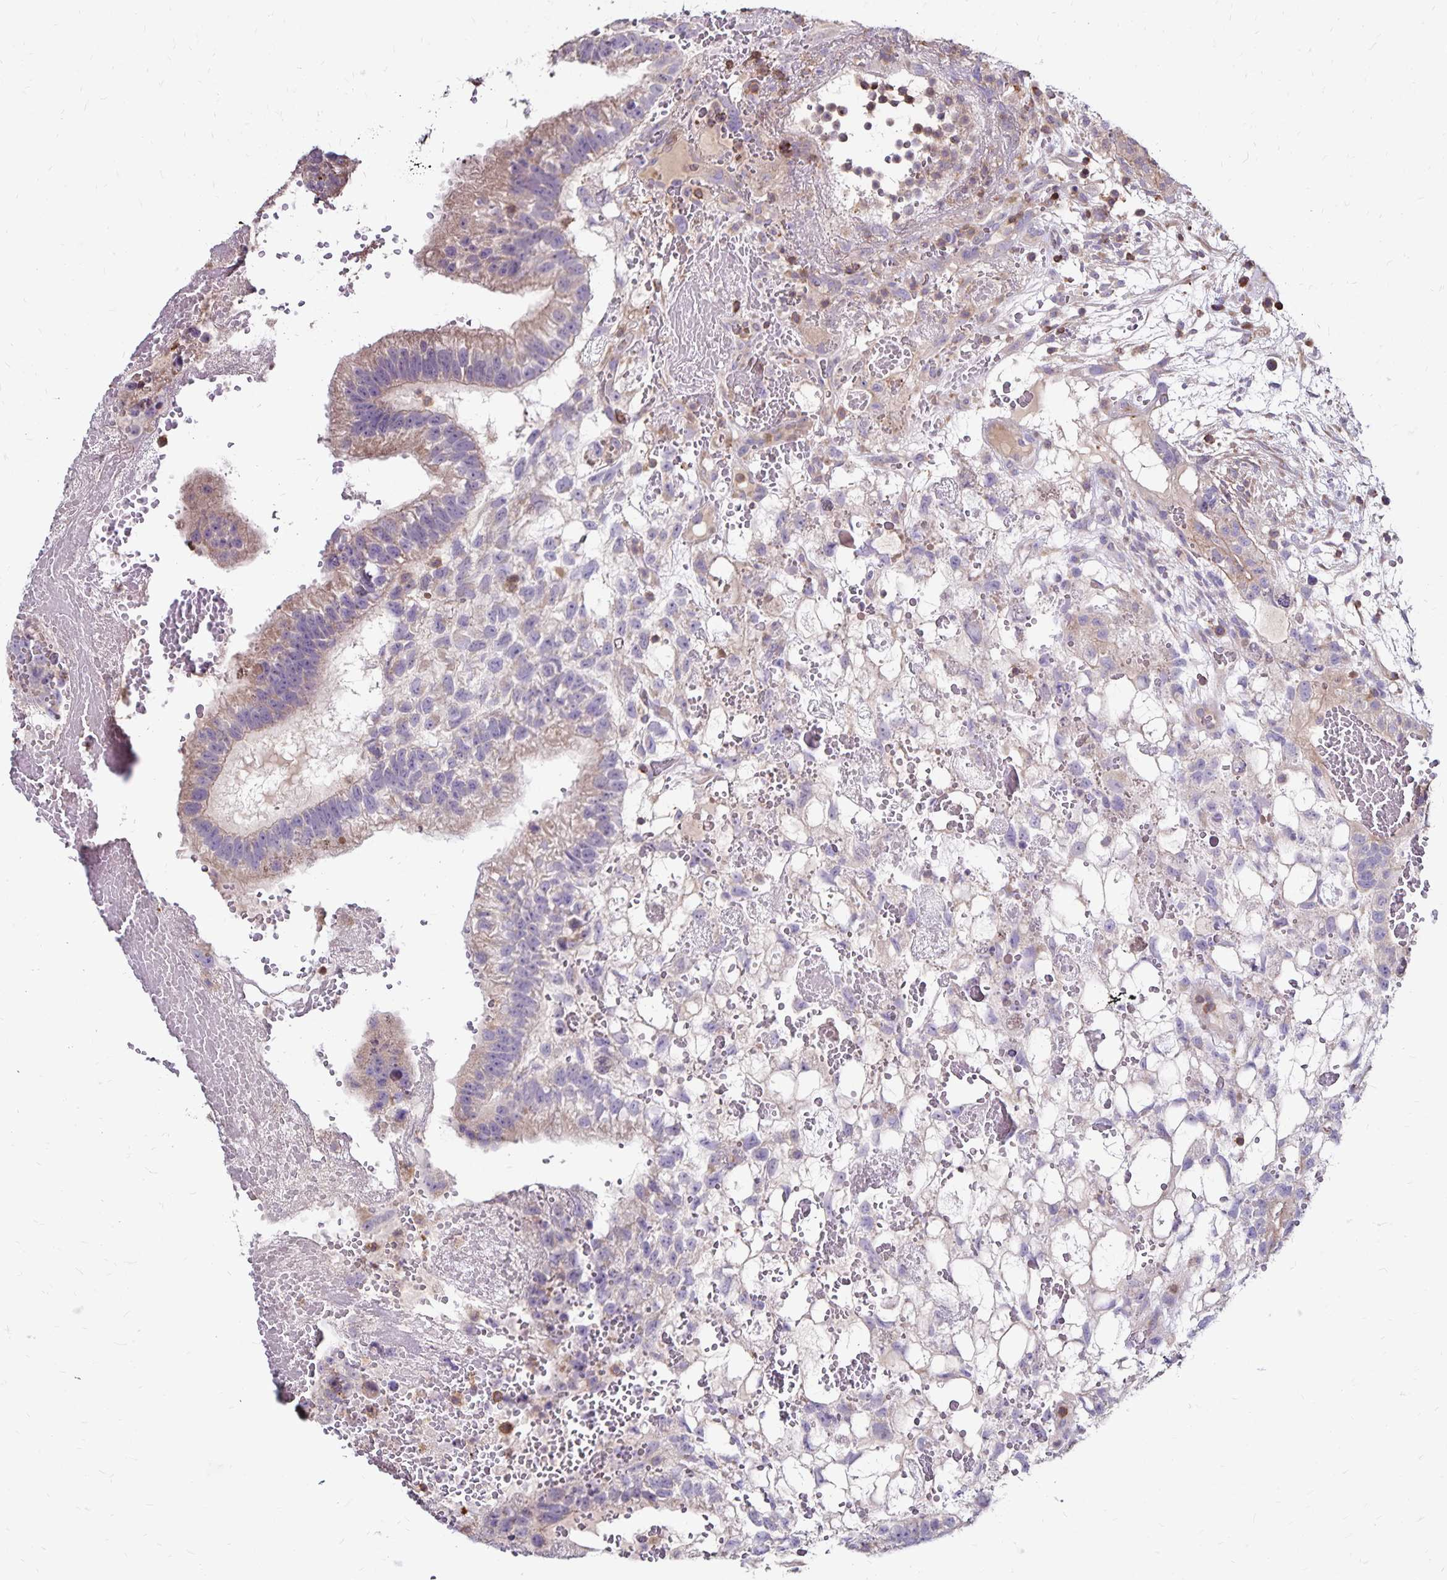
{"staining": {"intensity": "weak", "quantity": "25%-75%", "location": "cytoplasmic/membranous"}, "tissue": "testis cancer", "cell_type": "Tumor cells", "image_type": "cancer", "snomed": [{"axis": "morphology", "description": "Normal tissue, NOS"}, {"axis": "morphology", "description": "Carcinoma, Embryonal, NOS"}, {"axis": "topography", "description": "Testis"}], "caption": "Weak cytoplasmic/membranous positivity for a protein is seen in approximately 25%-75% of tumor cells of testis embryonal carcinoma using immunohistochemistry (IHC).", "gene": "NAGPA", "patient": {"sex": "male", "age": 32}}